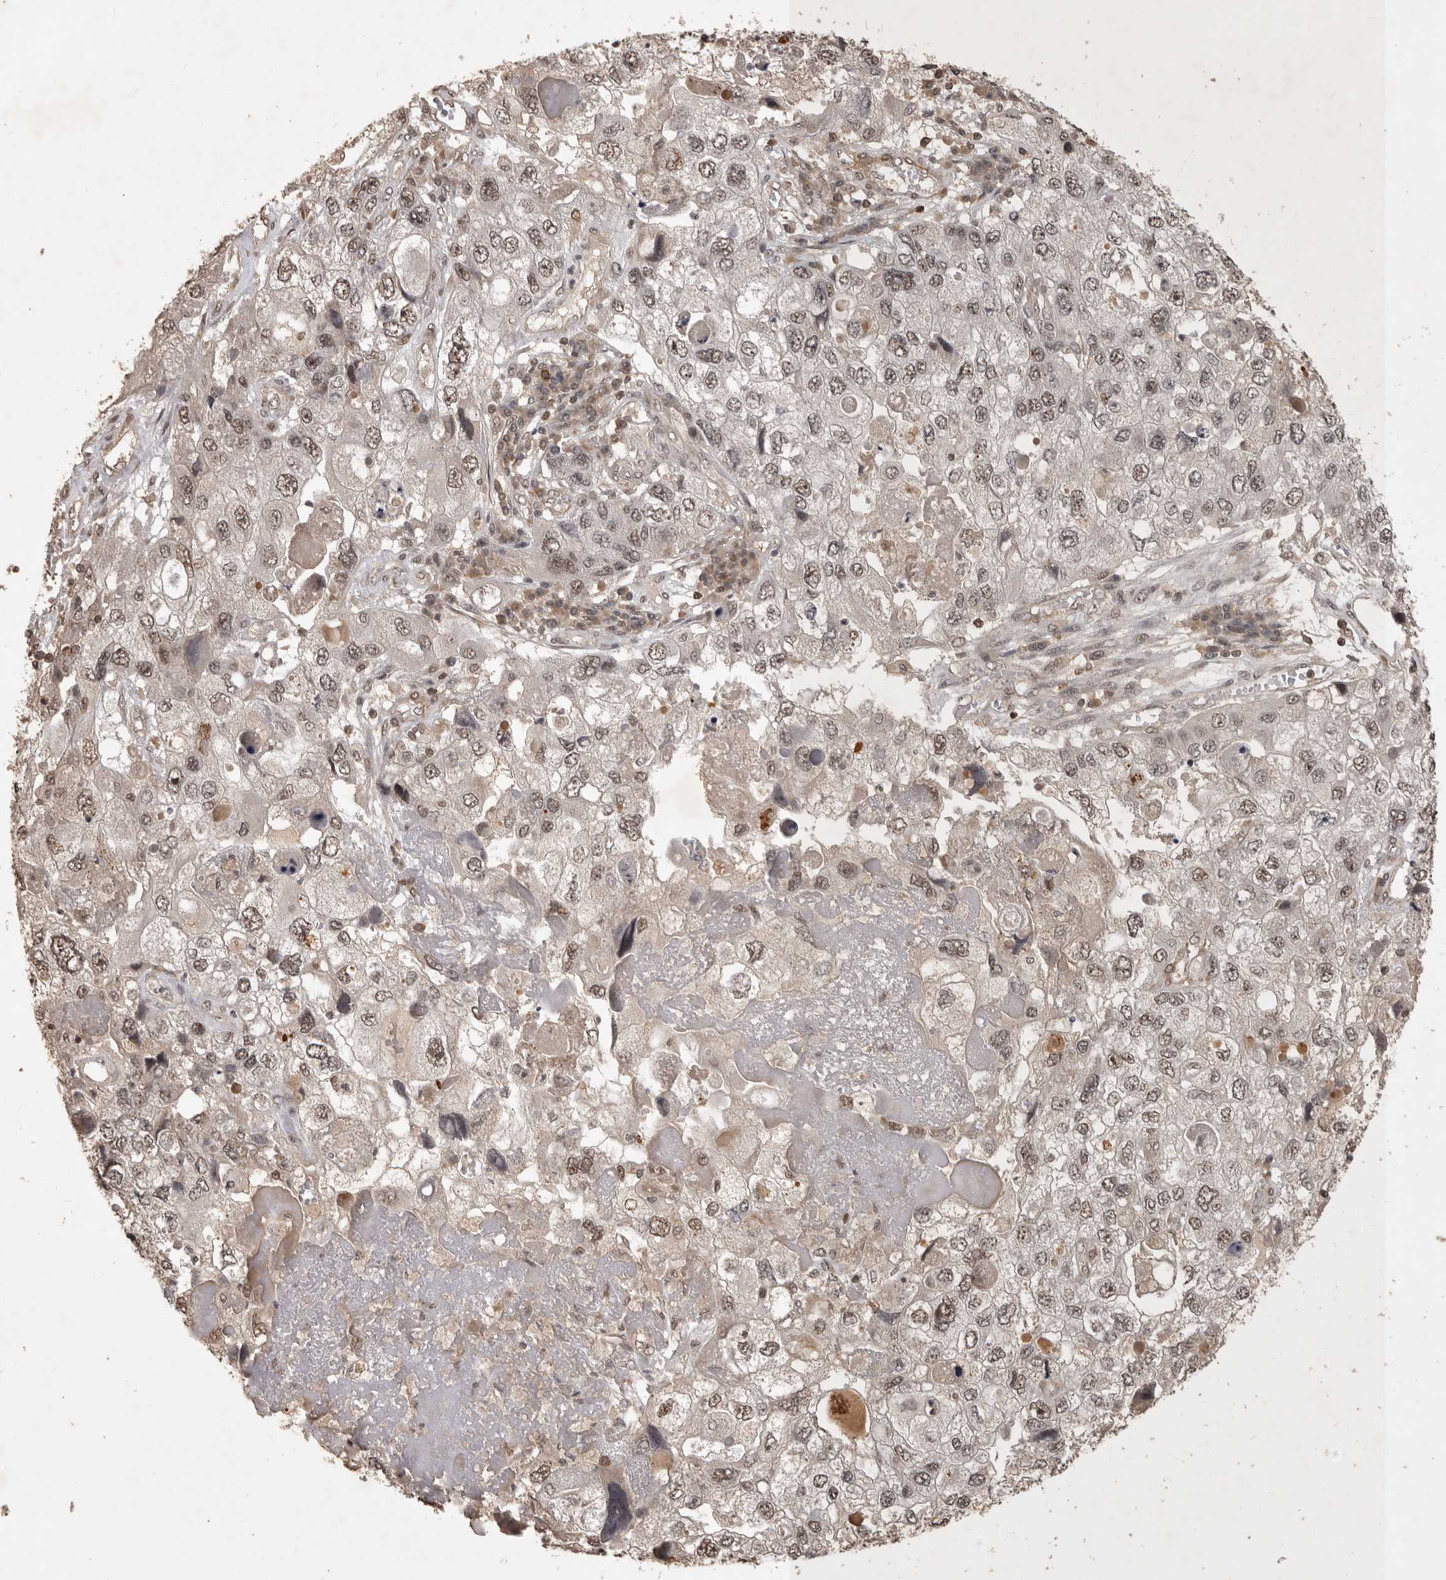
{"staining": {"intensity": "weak", "quantity": ">75%", "location": "nuclear"}, "tissue": "endometrial cancer", "cell_type": "Tumor cells", "image_type": "cancer", "snomed": [{"axis": "morphology", "description": "Adenocarcinoma, NOS"}, {"axis": "topography", "description": "Endometrium"}], "caption": "The image demonstrates staining of adenocarcinoma (endometrial), revealing weak nuclear protein staining (brown color) within tumor cells.", "gene": "CBLL1", "patient": {"sex": "female", "age": 49}}